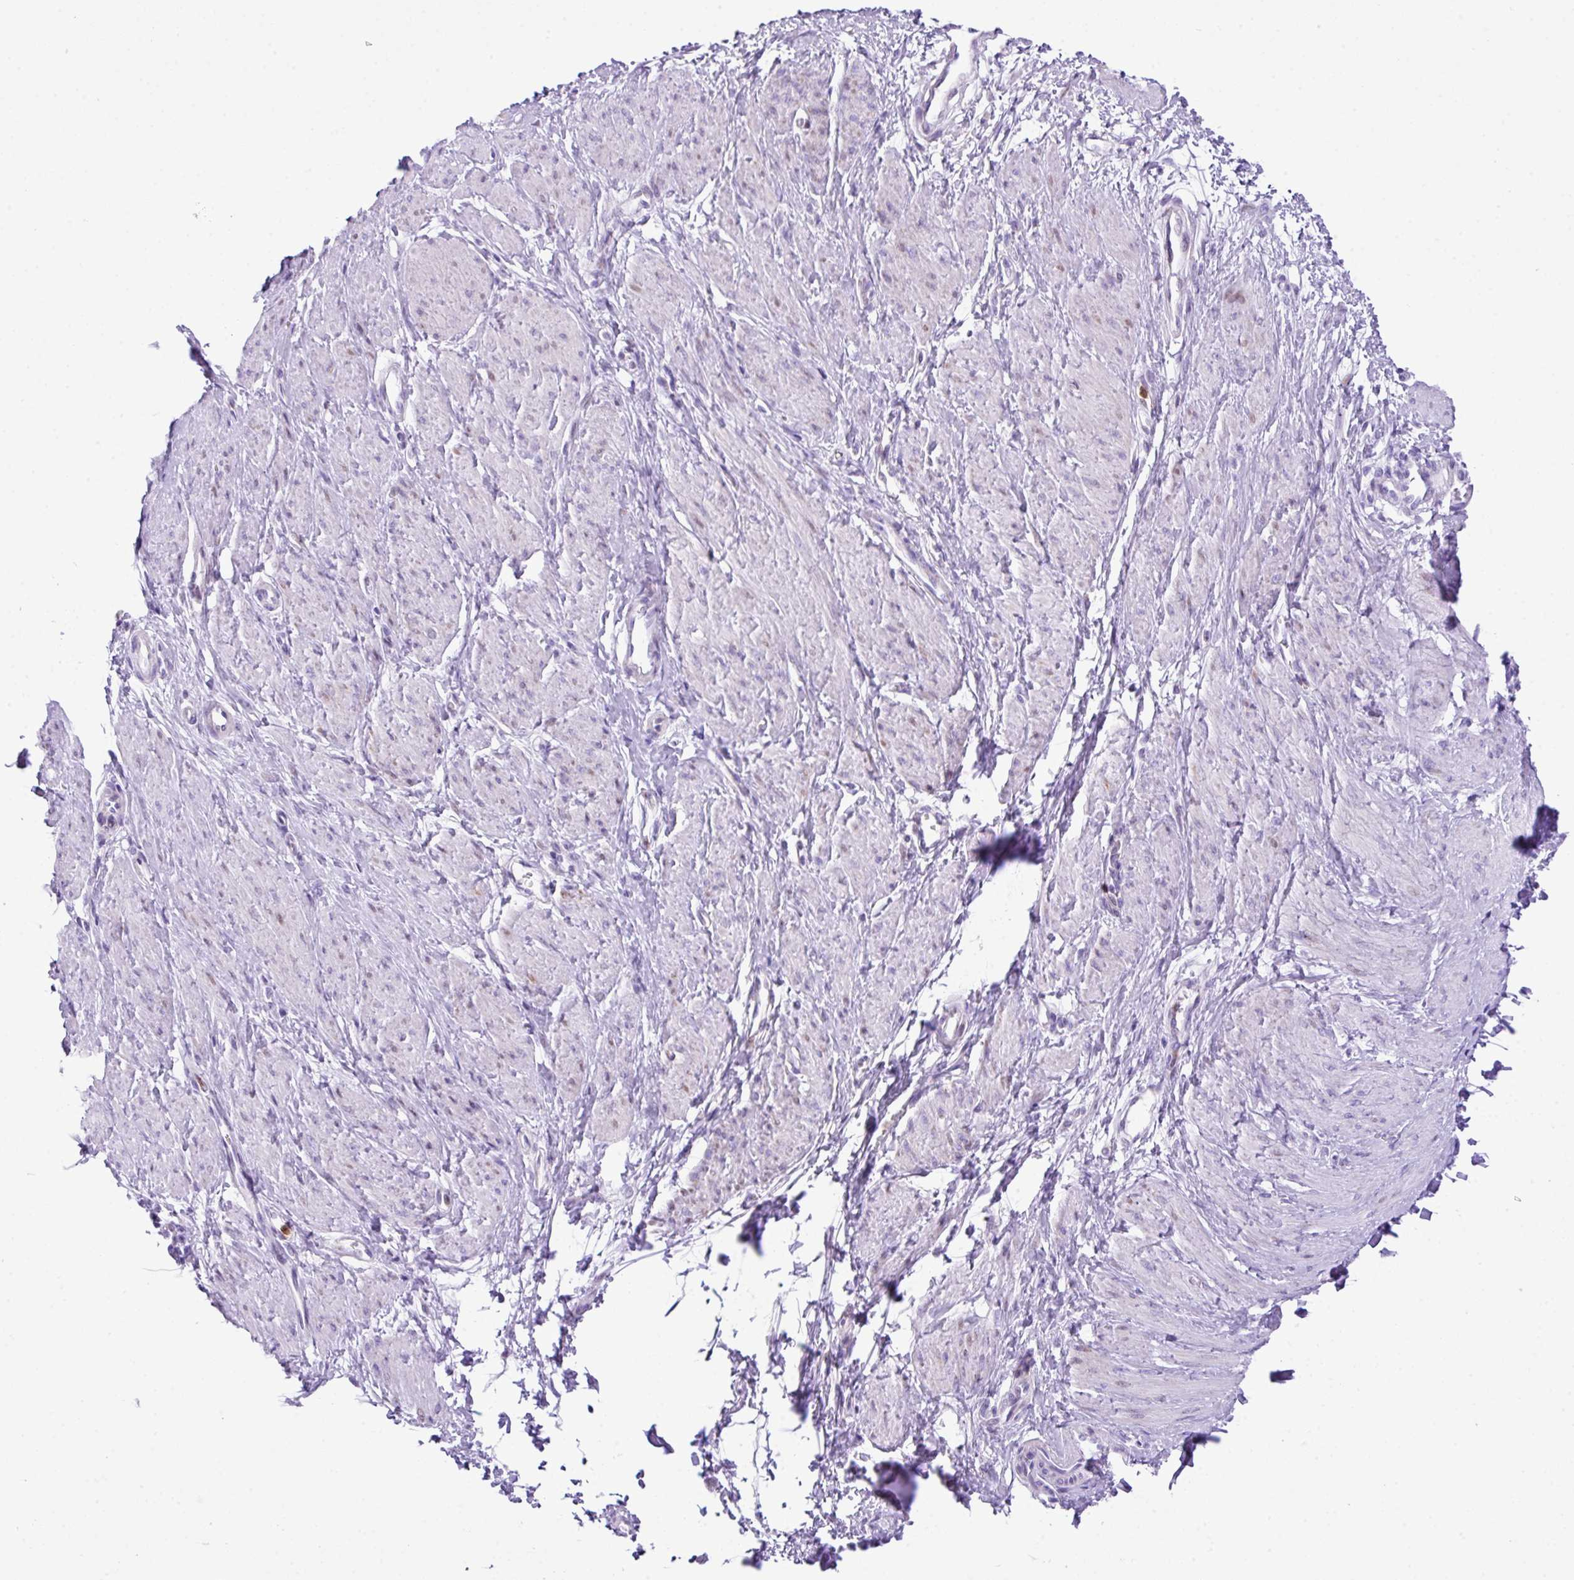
{"staining": {"intensity": "negative", "quantity": "none", "location": "none"}, "tissue": "smooth muscle", "cell_type": "Smooth muscle cells", "image_type": "normal", "snomed": [{"axis": "morphology", "description": "Normal tissue, NOS"}, {"axis": "topography", "description": "Smooth muscle"}, {"axis": "topography", "description": "Uterus"}], "caption": "An image of human smooth muscle is negative for staining in smooth muscle cells.", "gene": "RCAN2", "patient": {"sex": "female", "age": 39}}